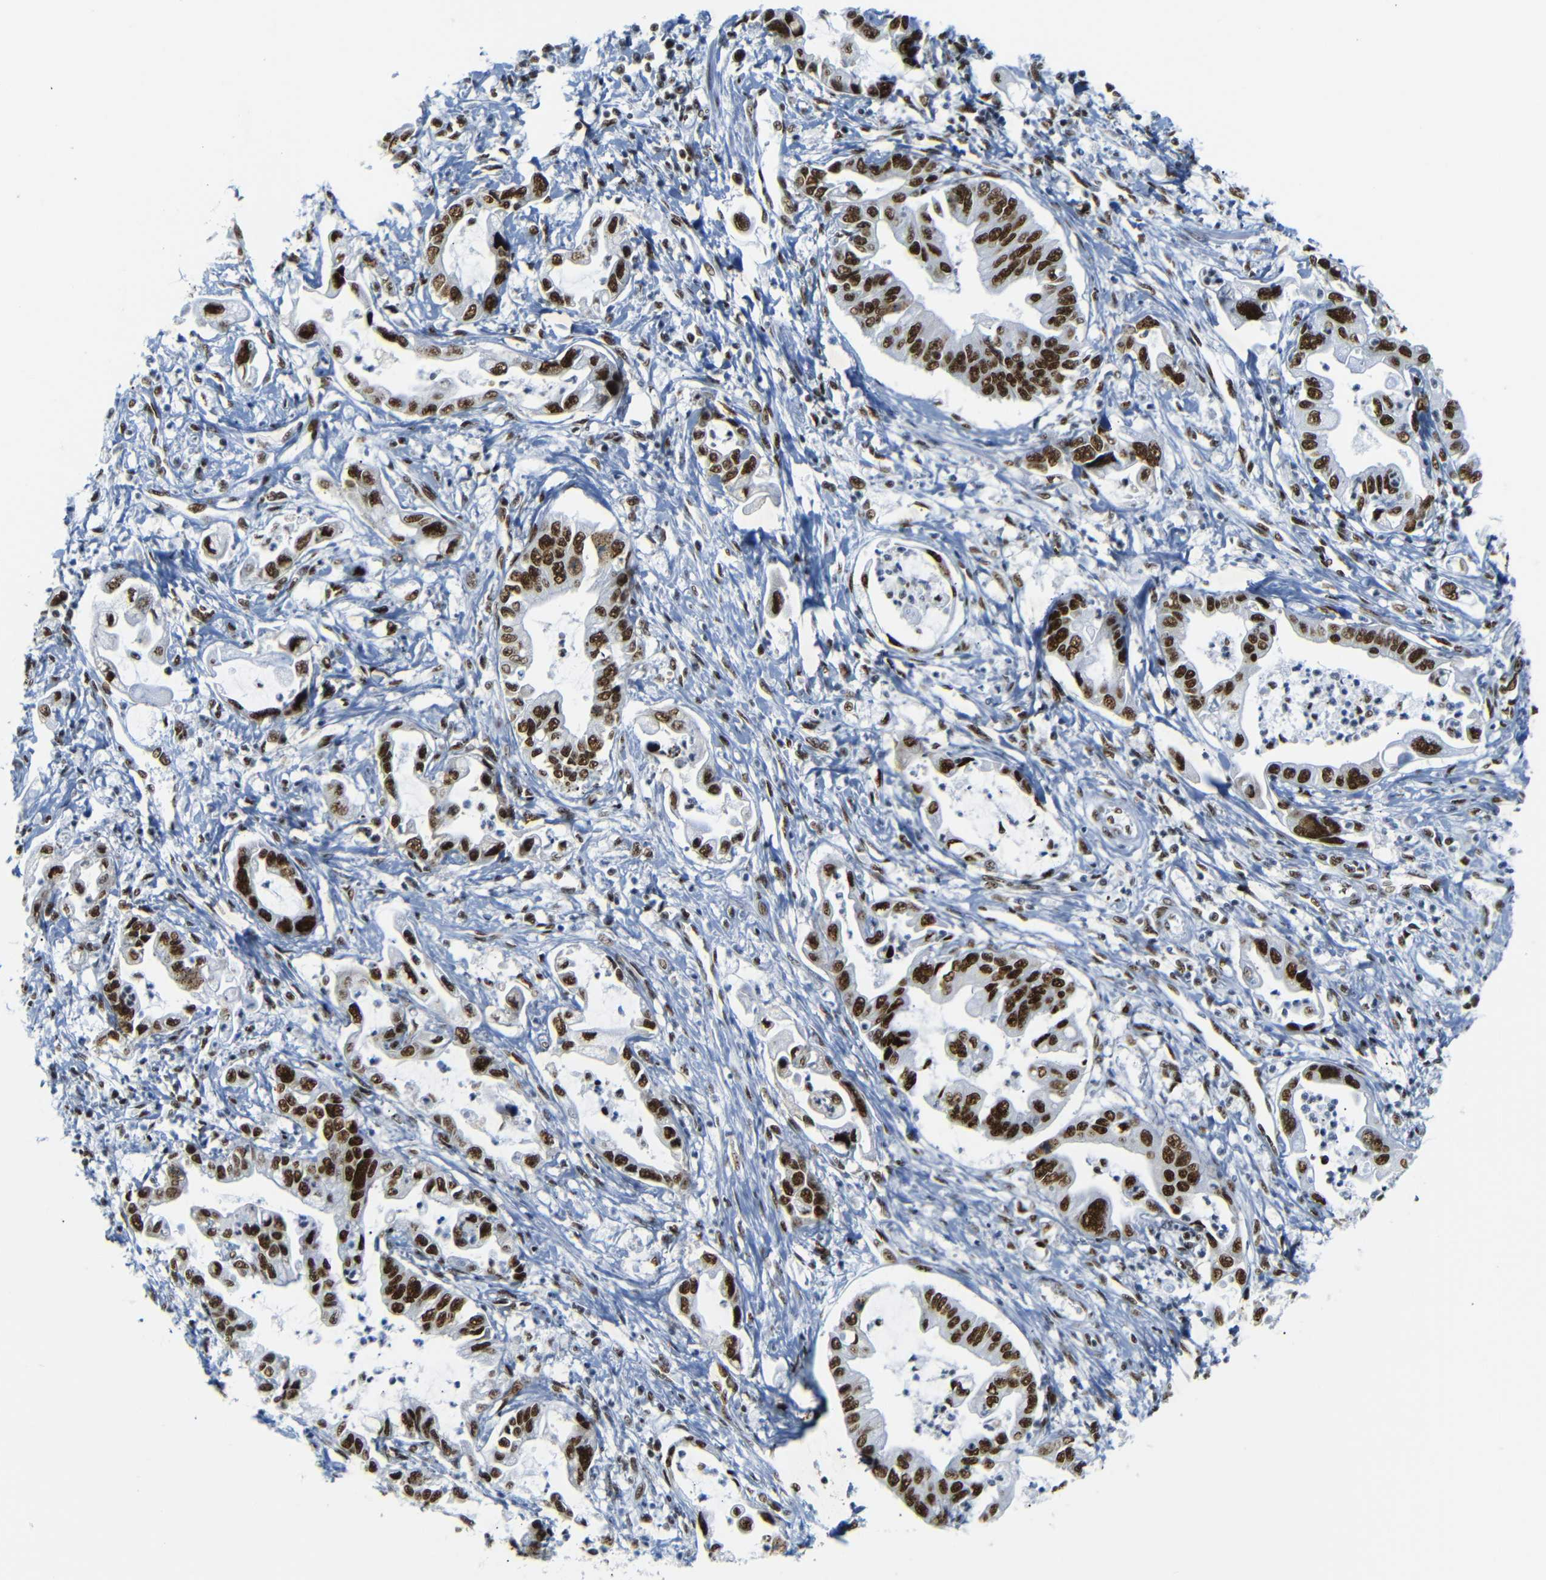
{"staining": {"intensity": "strong", "quantity": ">75%", "location": "nuclear"}, "tissue": "pancreatic cancer", "cell_type": "Tumor cells", "image_type": "cancer", "snomed": [{"axis": "morphology", "description": "Adenocarcinoma, NOS"}, {"axis": "topography", "description": "Pancreas"}], "caption": "Human pancreatic cancer stained with a protein marker demonstrates strong staining in tumor cells.", "gene": "TRA2B", "patient": {"sex": "male", "age": 56}}